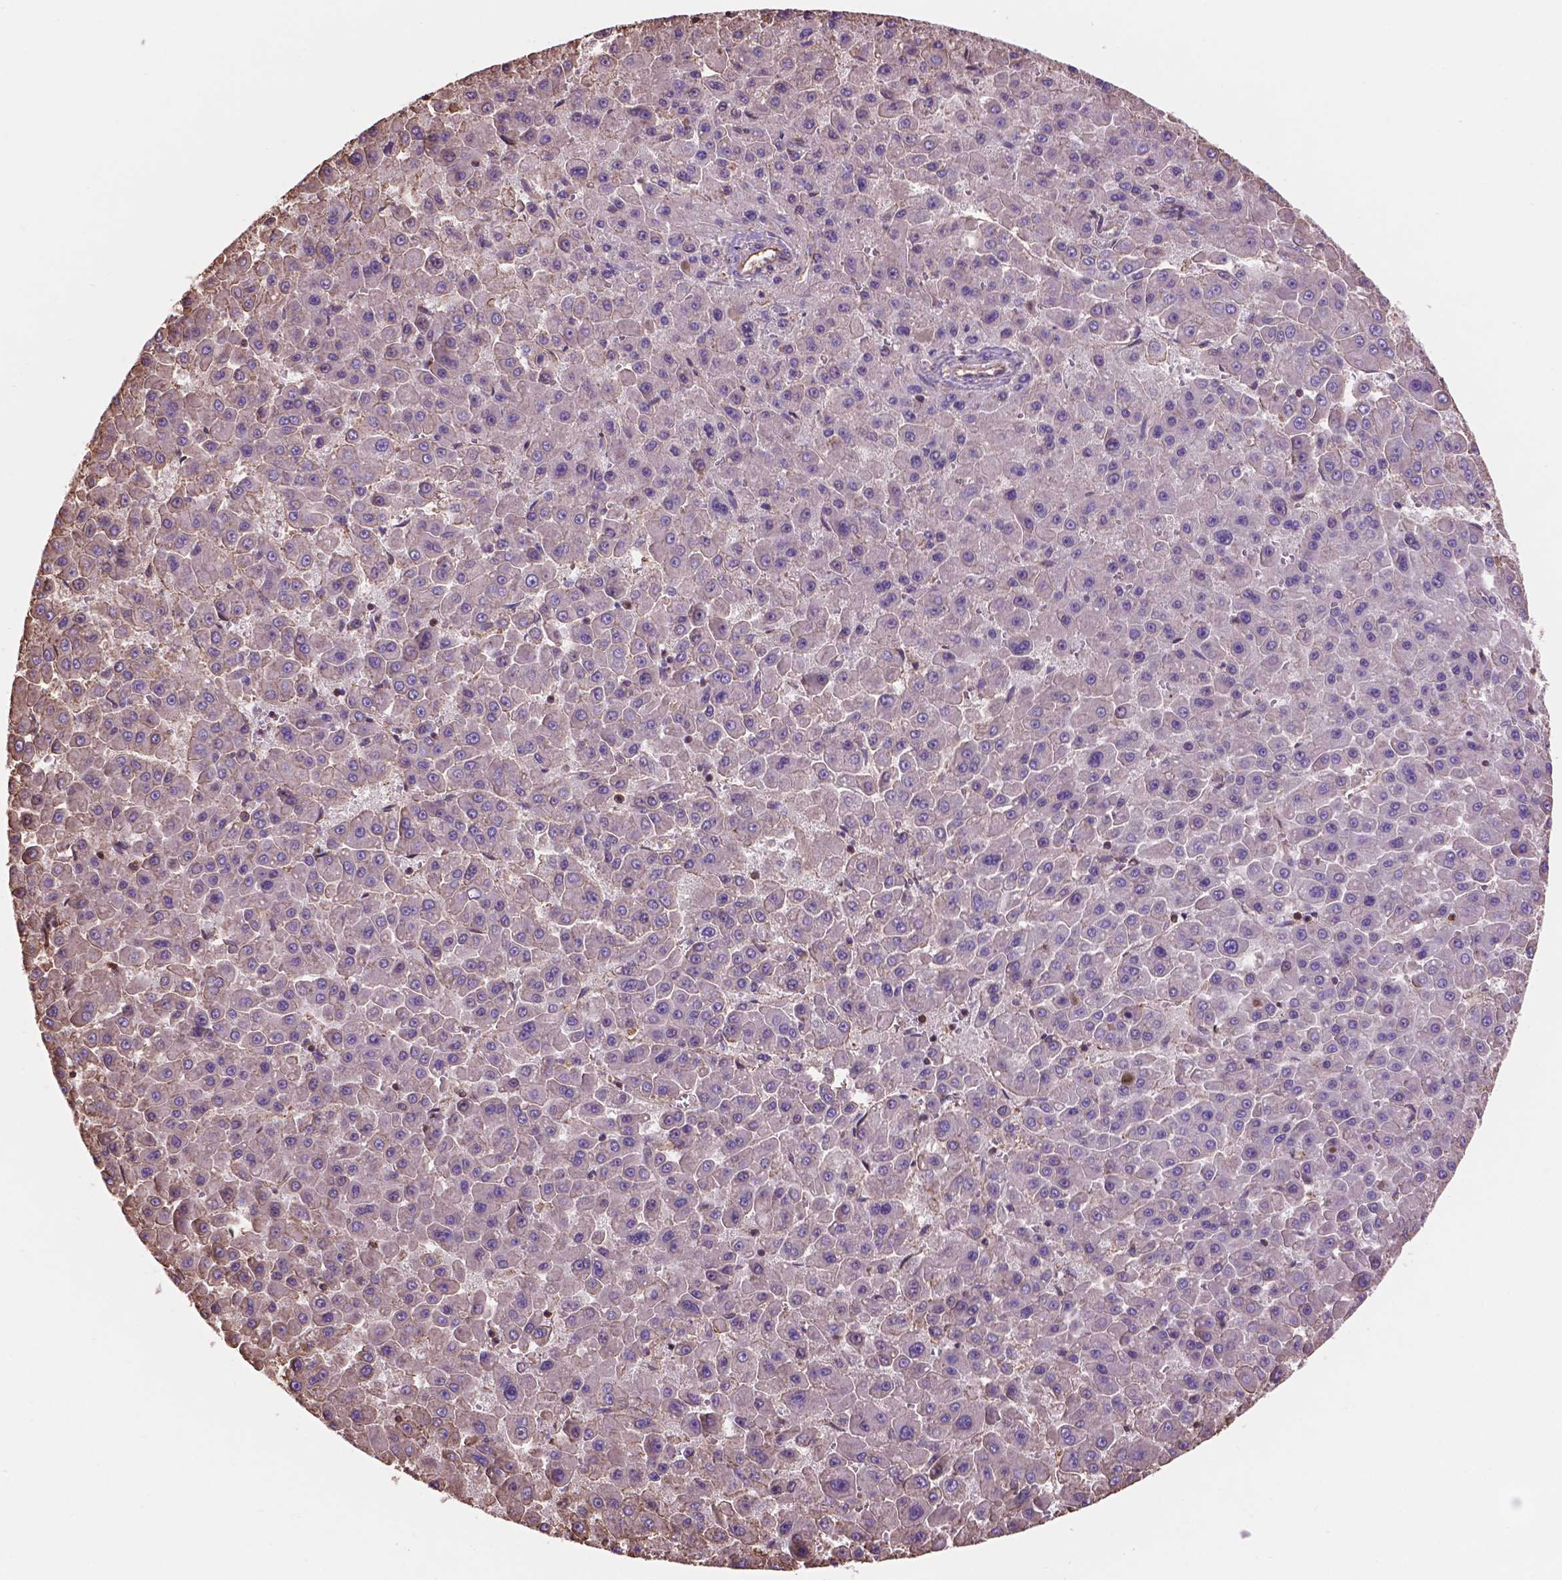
{"staining": {"intensity": "negative", "quantity": "none", "location": "none"}, "tissue": "liver cancer", "cell_type": "Tumor cells", "image_type": "cancer", "snomed": [{"axis": "morphology", "description": "Carcinoma, Hepatocellular, NOS"}, {"axis": "topography", "description": "Liver"}], "caption": "IHC of human liver cancer shows no expression in tumor cells.", "gene": "NIPA2", "patient": {"sex": "male", "age": 78}}